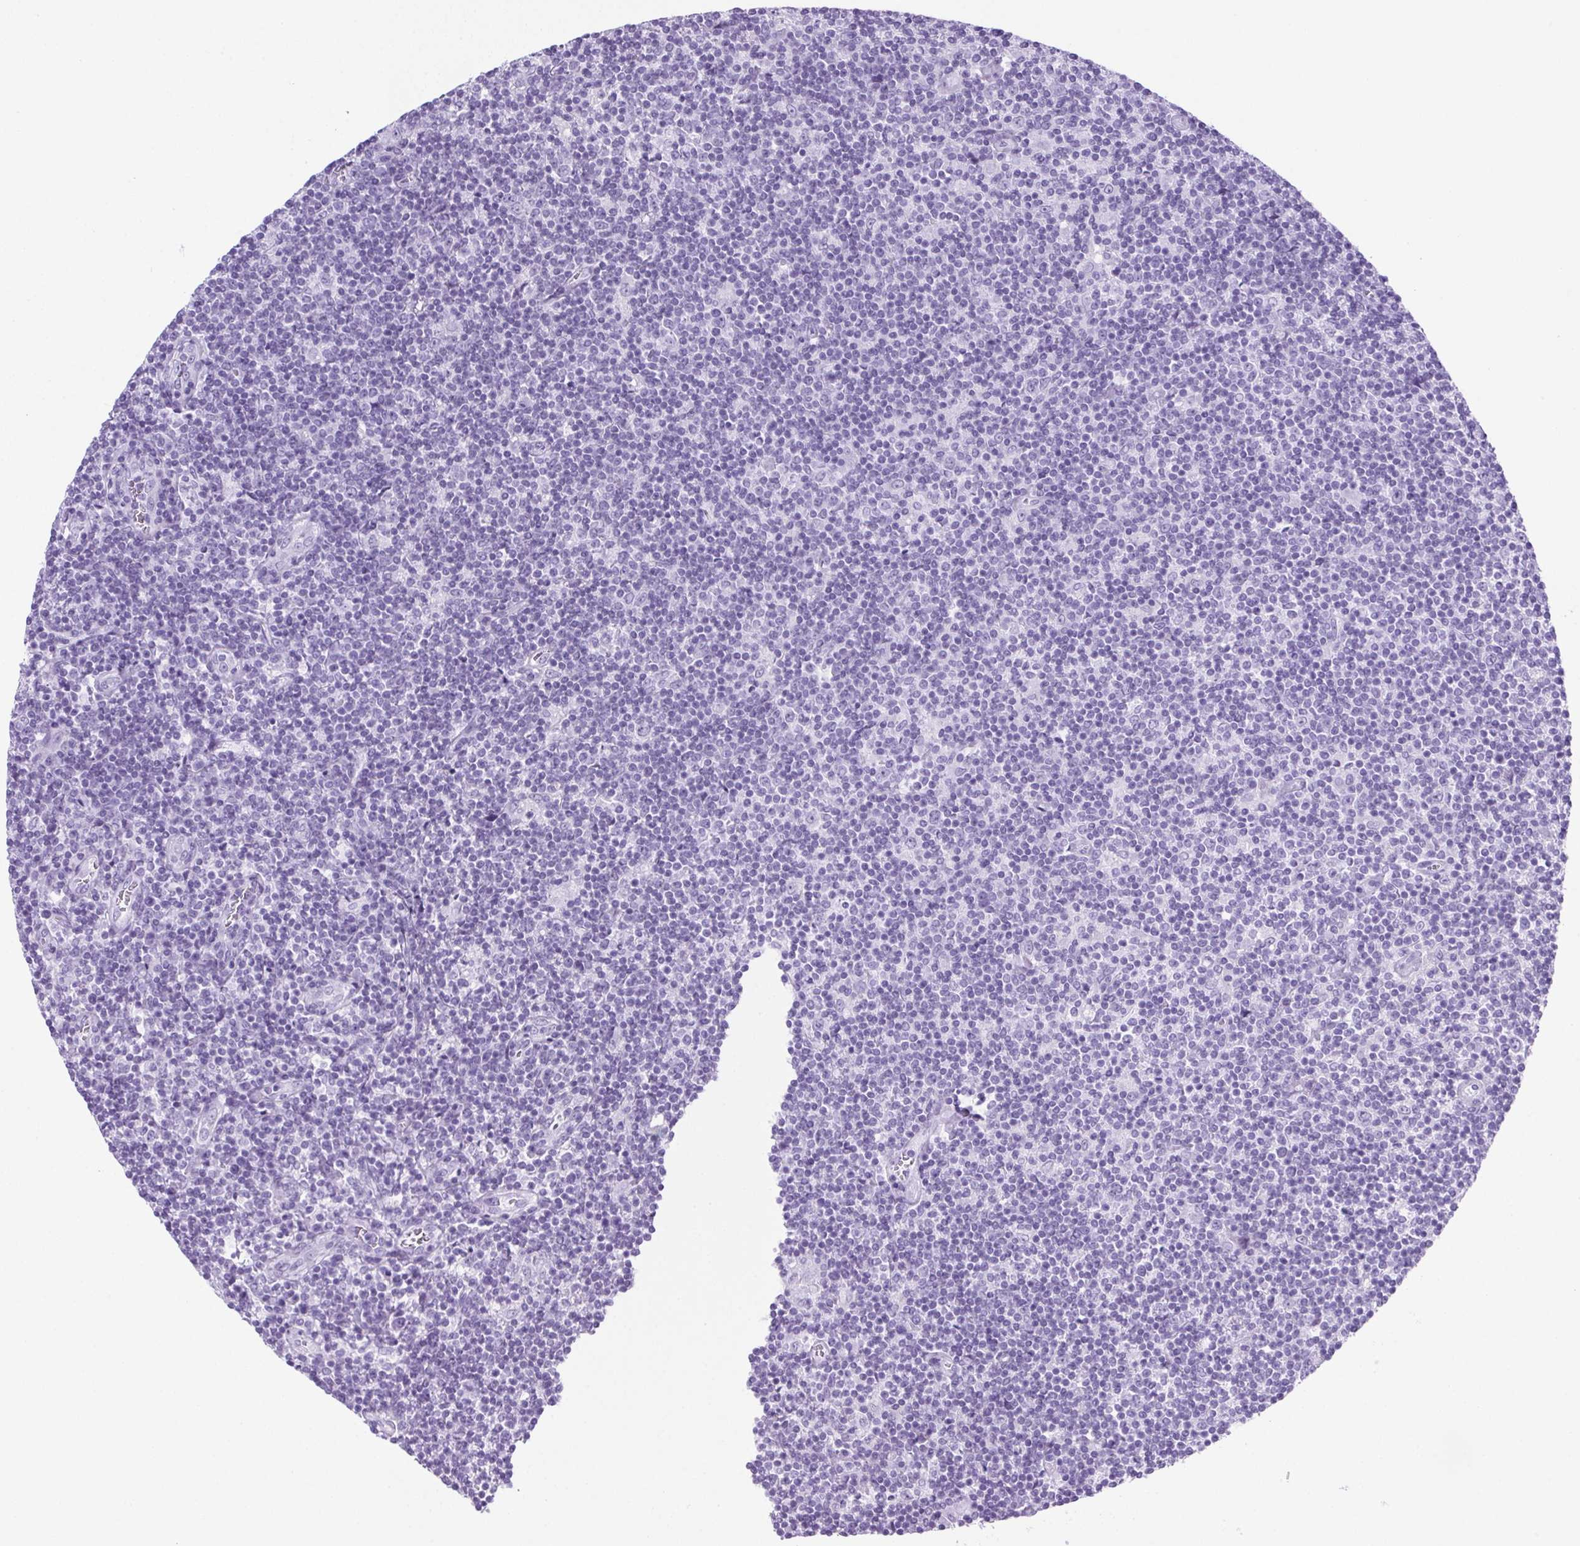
{"staining": {"intensity": "negative", "quantity": "none", "location": "none"}, "tissue": "lymphoma", "cell_type": "Tumor cells", "image_type": "cancer", "snomed": [{"axis": "morphology", "description": "Hodgkin's disease, NOS"}, {"axis": "topography", "description": "Lymph node"}], "caption": "Immunohistochemical staining of lymphoma exhibits no significant expression in tumor cells.", "gene": "SPACA5B", "patient": {"sex": "male", "age": 40}}